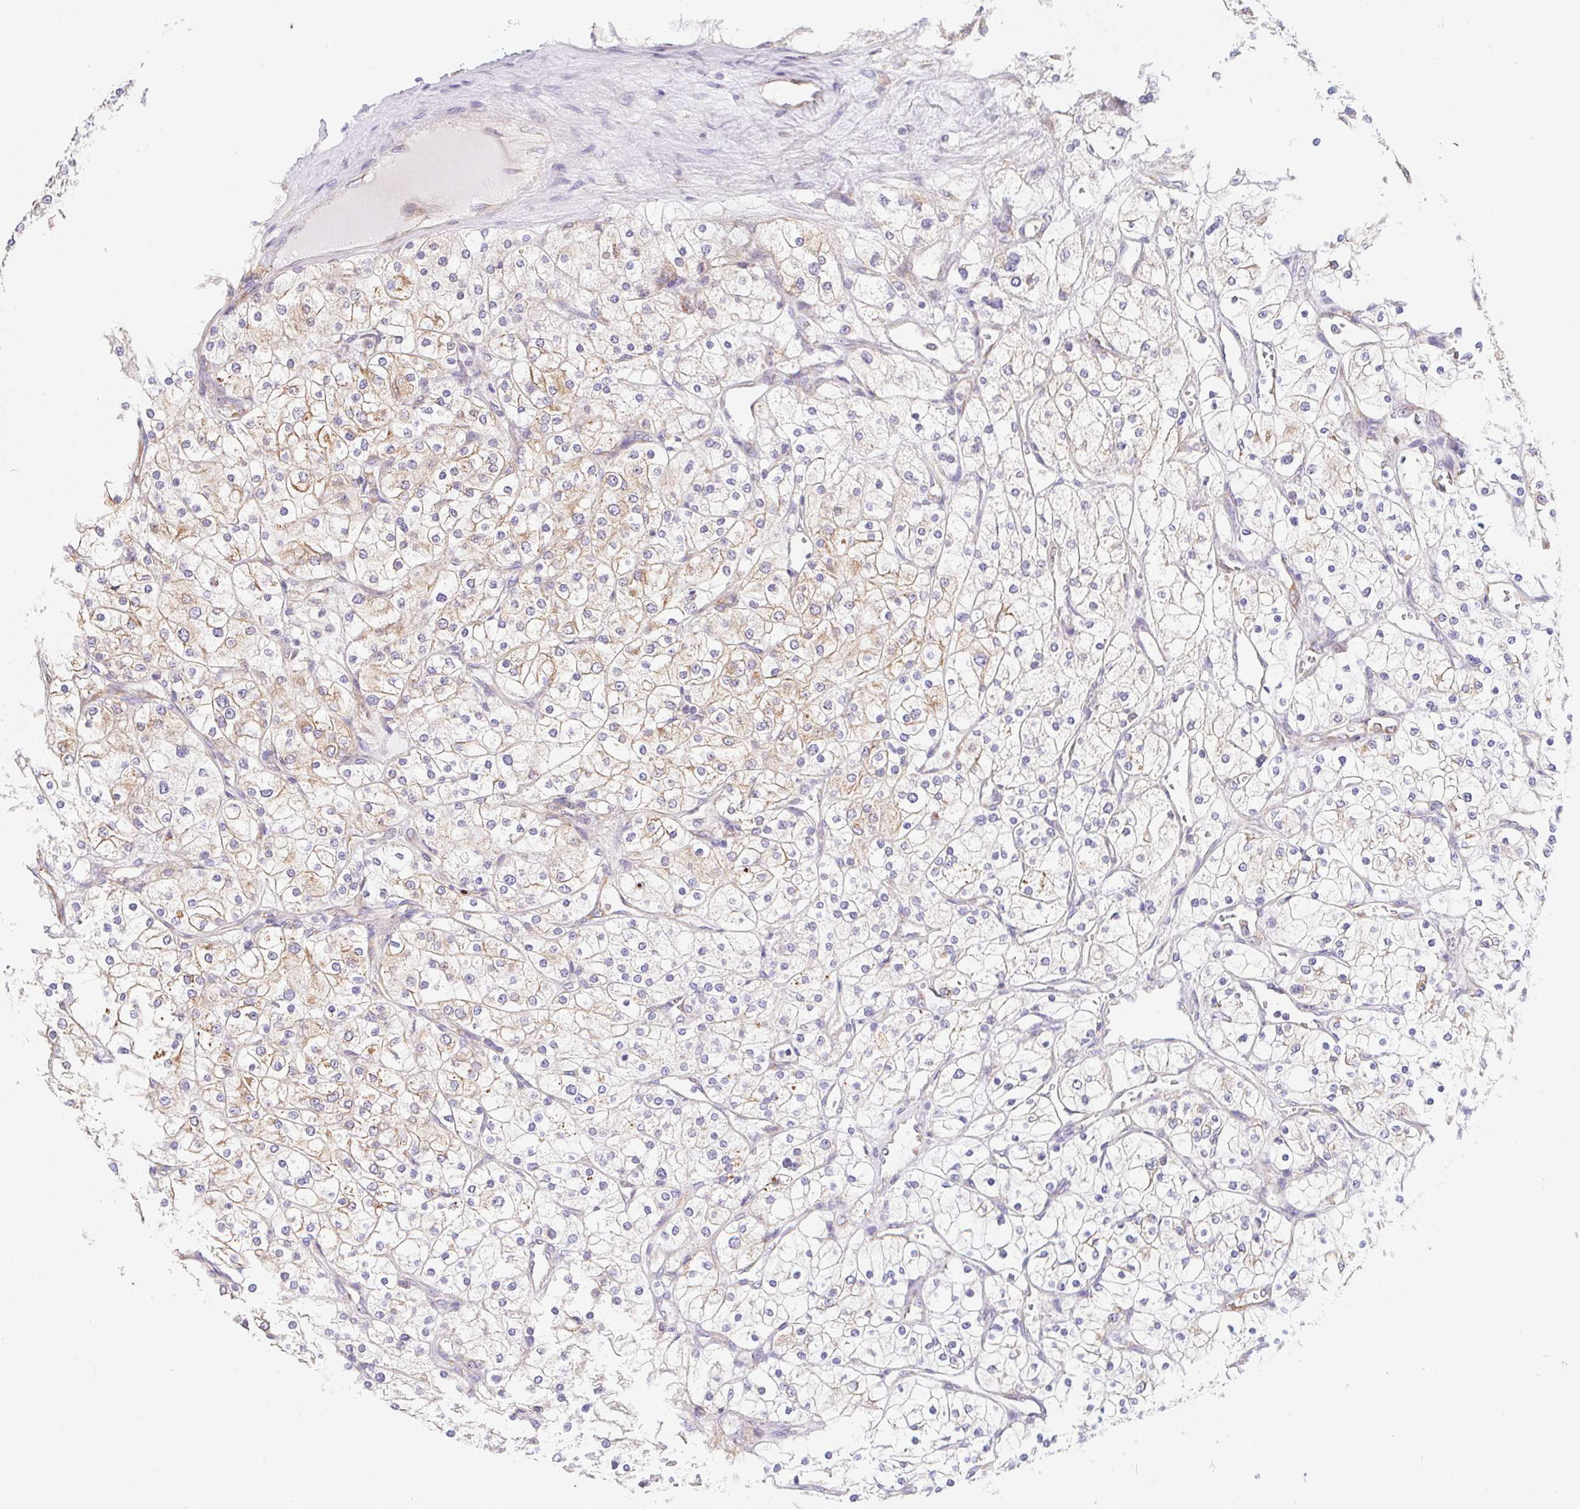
{"staining": {"intensity": "weak", "quantity": "25%-75%", "location": "cytoplasmic/membranous"}, "tissue": "renal cancer", "cell_type": "Tumor cells", "image_type": "cancer", "snomed": [{"axis": "morphology", "description": "Adenocarcinoma, NOS"}, {"axis": "topography", "description": "Kidney"}], "caption": "This is a histology image of immunohistochemistry (IHC) staining of renal cancer, which shows weak staining in the cytoplasmic/membranous of tumor cells.", "gene": "ADAM8", "patient": {"sex": "male", "age": 80}}